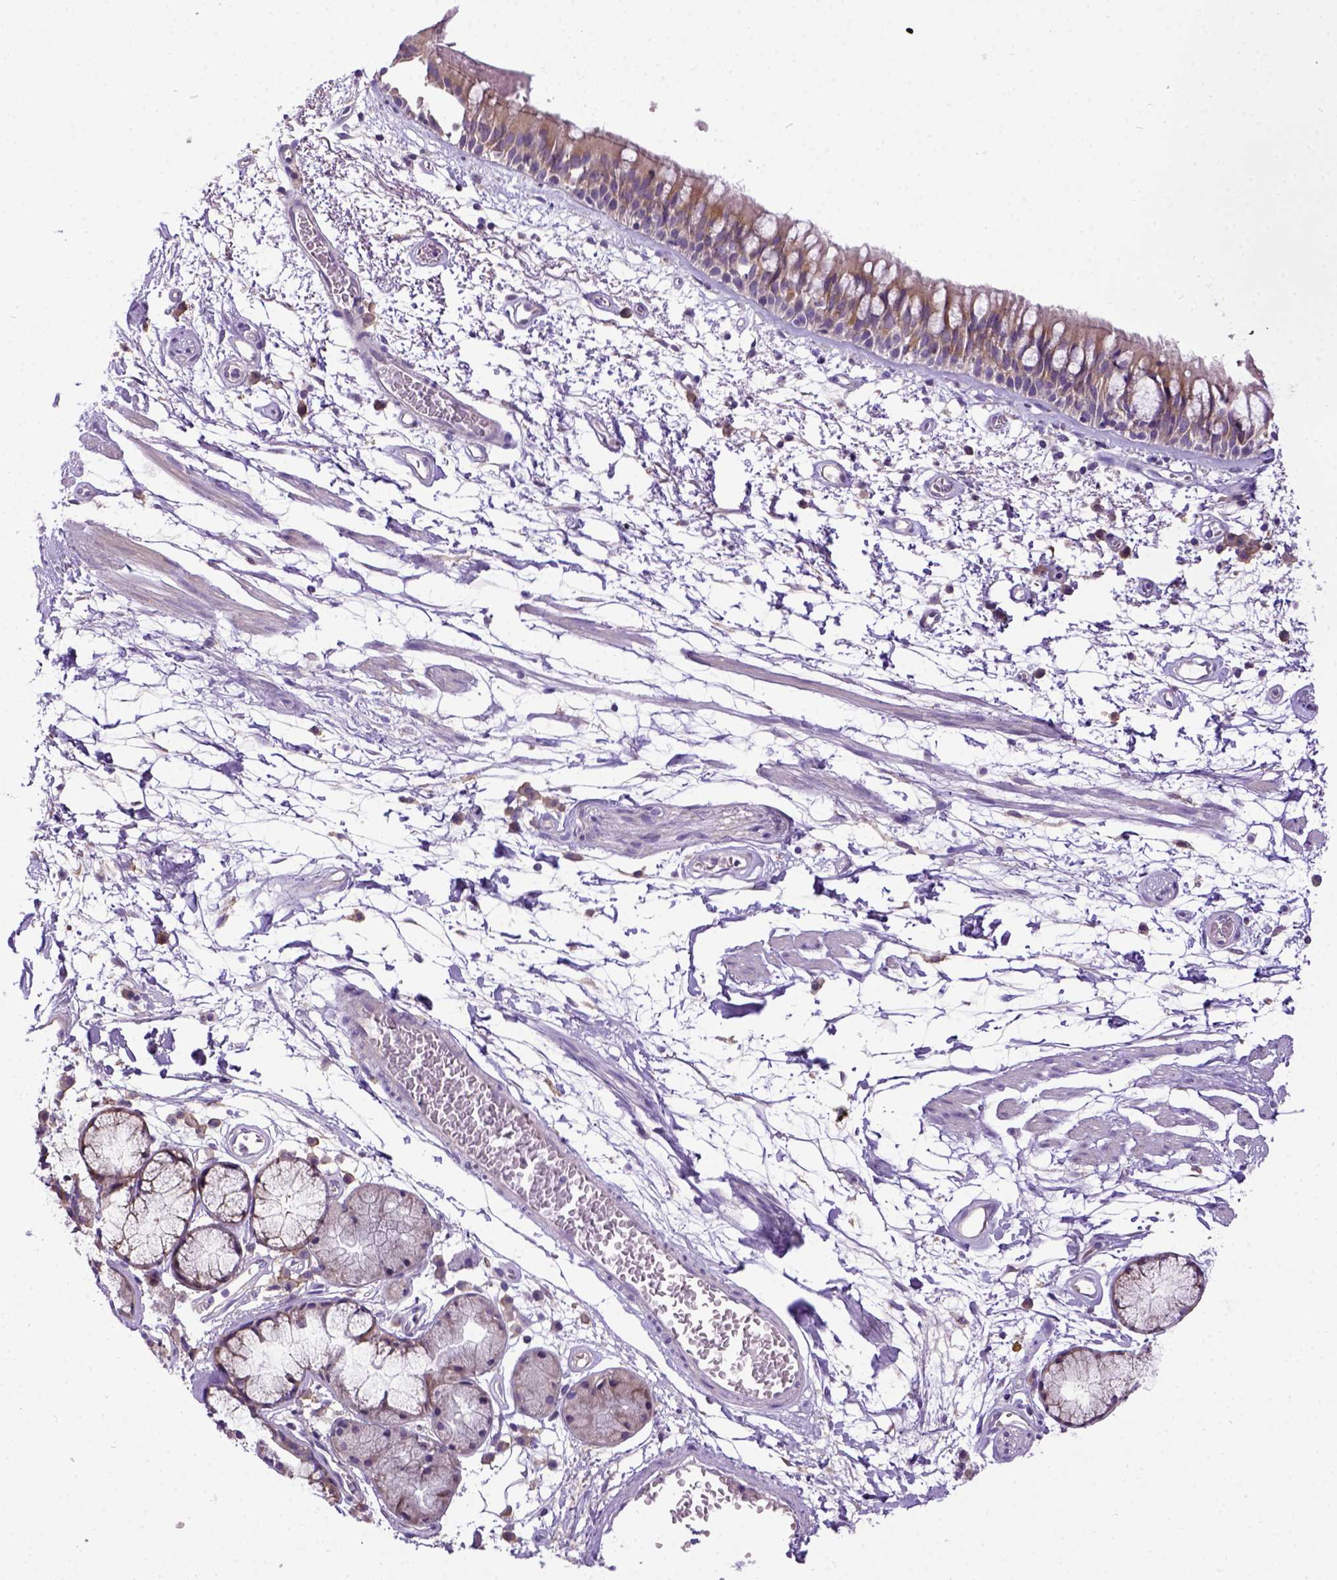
{"staining": {"intensity": "weak", "quantity": ">75%", "location": "cytoplasmic/membranous"}, "tissue": "bronchus", "cell_type": "Respiratory epithelial cells", "image_type": "normal", "snomed": [{"axis": "morphology", "description": "Normal tissue, NOS"}, {"axis": "morphology", "description": "Squamous cell carcinoma, NOS"}, {"axis": "topography", "description": "Cartilage tissue"}, {"axis": "topography", "description": "Bronchus"}, {"axis": "topography", "description": "Lung"}], "caption": "IHC of unremarkable bronchus reveals low levels of weak cytoplasmic/membranous staining in approximately >75% of respiratory epithelial cells.", "gene": "NEK5", "patient": {"sex": "male", "age": 66}}